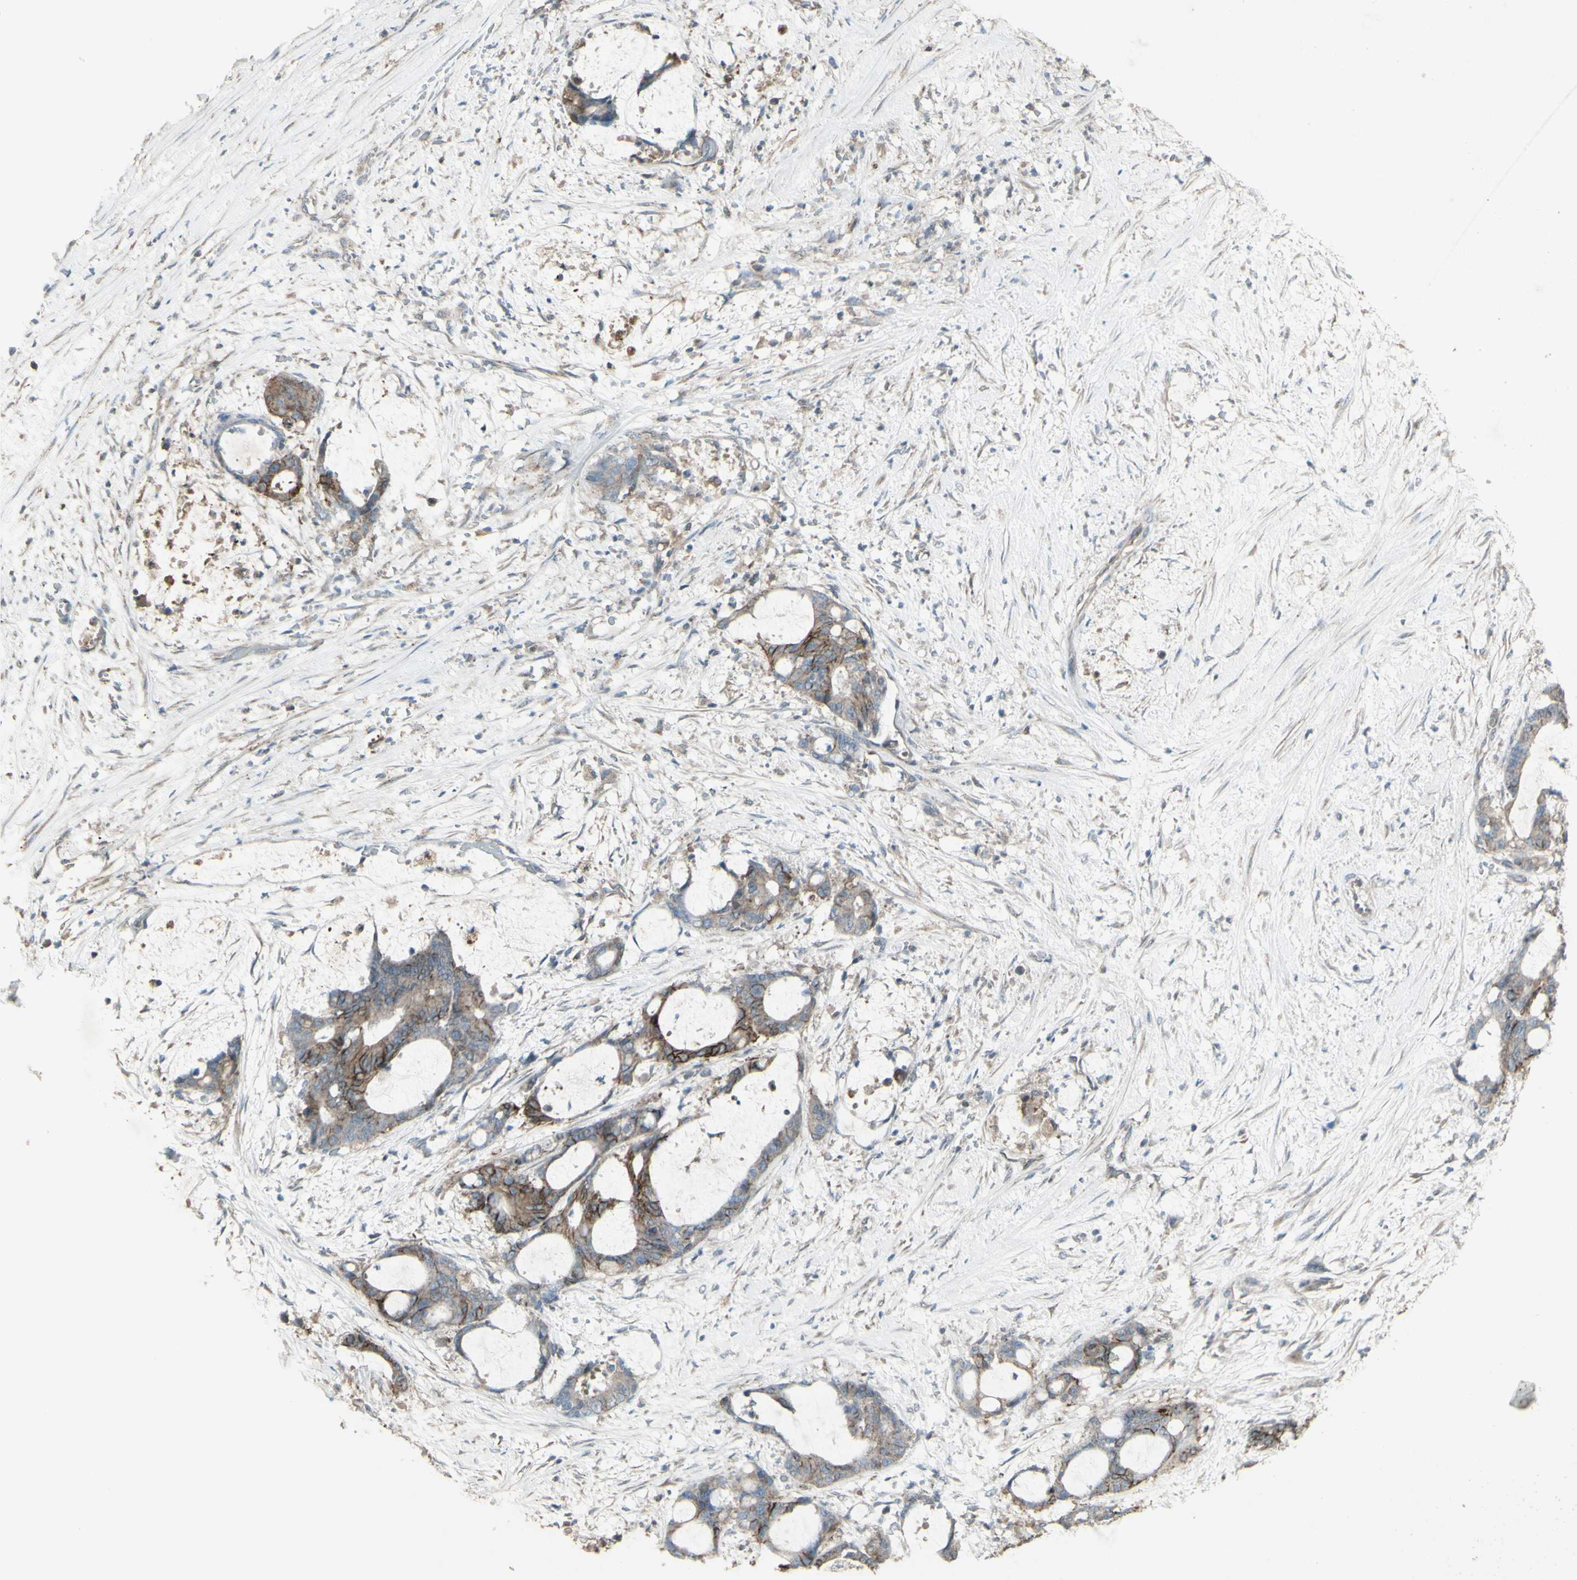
{"staining": {"intensity": "moderate", "quantity": ">75%", "location": "cytoplasmic/membranous"}, "tissue": "liver cancer", "cell_type": "Tumor cells", "image_type": "cancer", "snomed": [{"axis": "morphology", "description": "Cholangiocarcinoma"}, {"axis": "topography", "description": "Liver"}], "caption": "Immunohistochemical staining of liver cholangiocarcinoma demonstrates medium levels of moderate cytoplasmic/membranous protein staining in approximately >75% of tumor cells.", "gene": "FXYD3", "patient": {"sex": "female", "age": 73}}